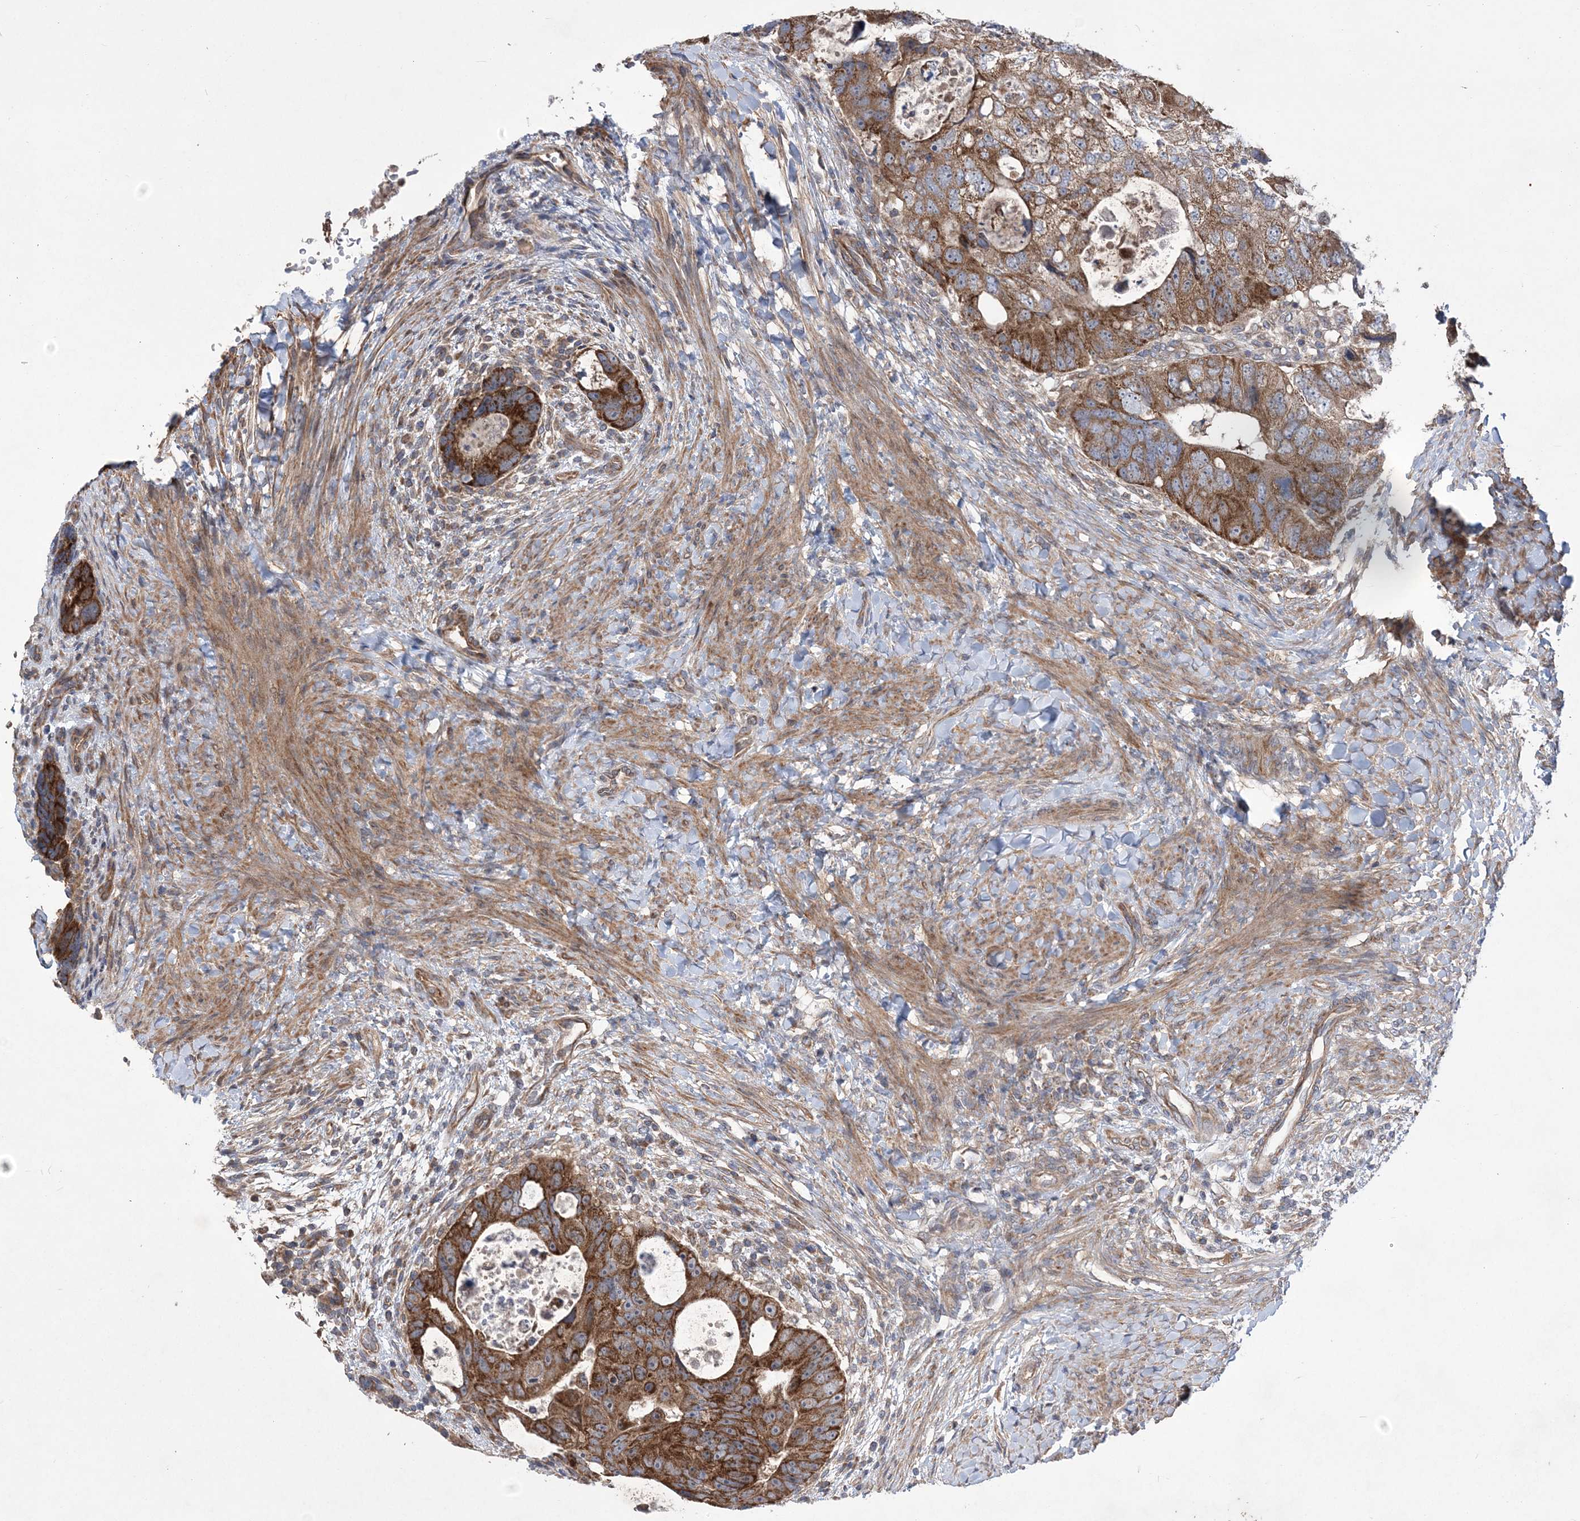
{"staining": {"intensity": "strong", "quantity": ">75%", "location": "cytoplasmic/membranous"}, "tissue": "colorectal cancer", "cell_type": "Tumor cells", "image_type": "cancer", "snomed": [{"axis": "morphology", "description": "Adenocarcinoma, NOS"}, {"axis": "topography", "description": "Rectum"}], "caption": "An image of human colorectal cancer stained for a protein exhibits strong cytoplasmic/membranous brown staining in tumor cells.", "gene": "MTRF1L", "patient": {"sex": "male", "age": 59}}